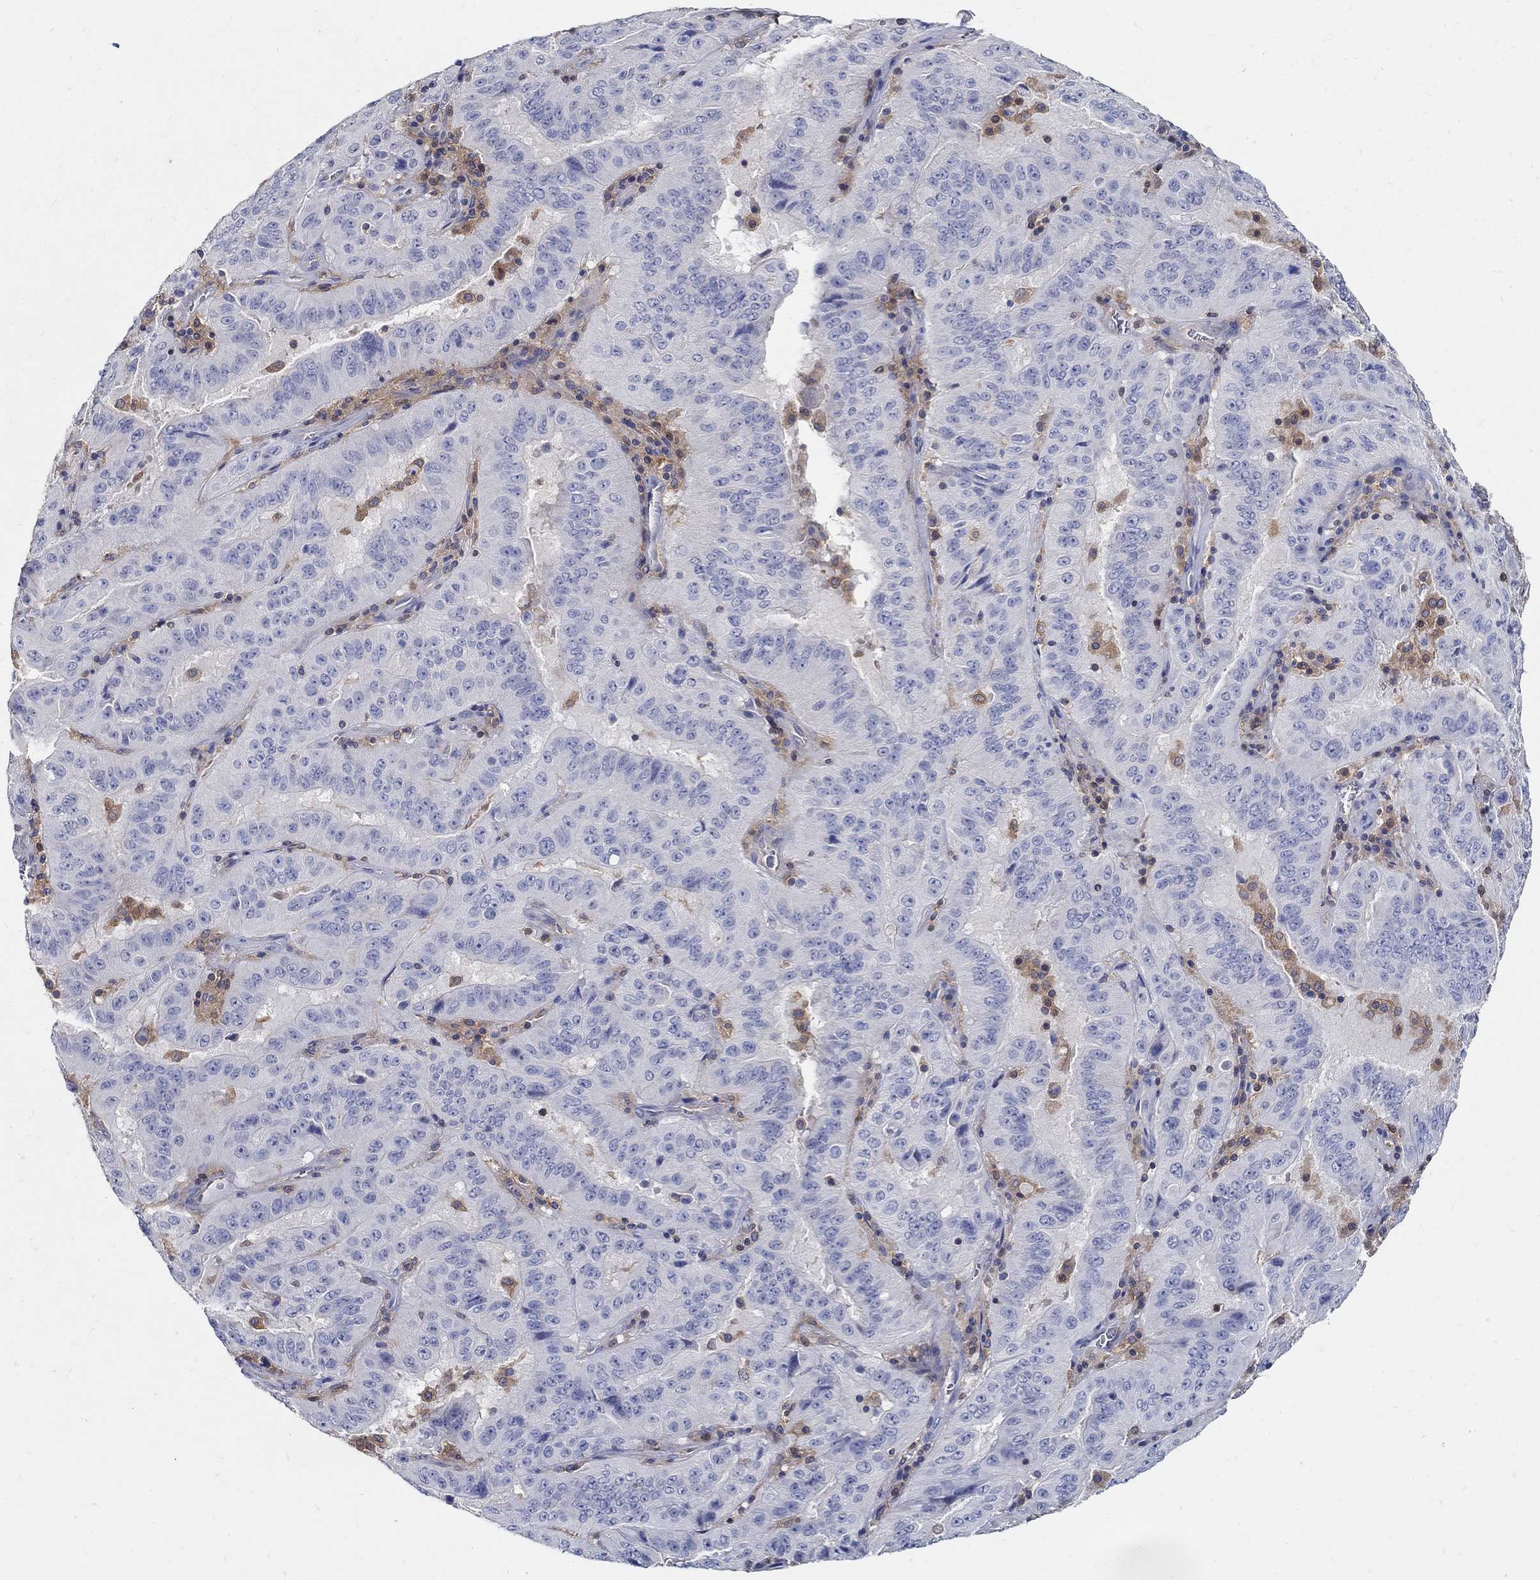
{"staining": {"intensity": "negative", "quantity": "none", "location": "none"}, "tissue": "pancreatic cancer", "cell_type": "Tumor cells", "image_type": "cancer", "snomed": [{"axis": "morphology", "description": "Adenocarcinoma, NOS"}, {"axis": "topography", "description": "Pancreas"}], "caption": "An immunohistochemistry histopathology image of pancreatic cancer (adenocarcinoma) is shown. There is no staining in tumor cells of pancreatic cancer (adenocarcinoma). (DAB (3,3'-diaminobenzidine) IHC, high magnification).", "gene": "MTHFR", "patient": {"sex": "male", "age": 63}}